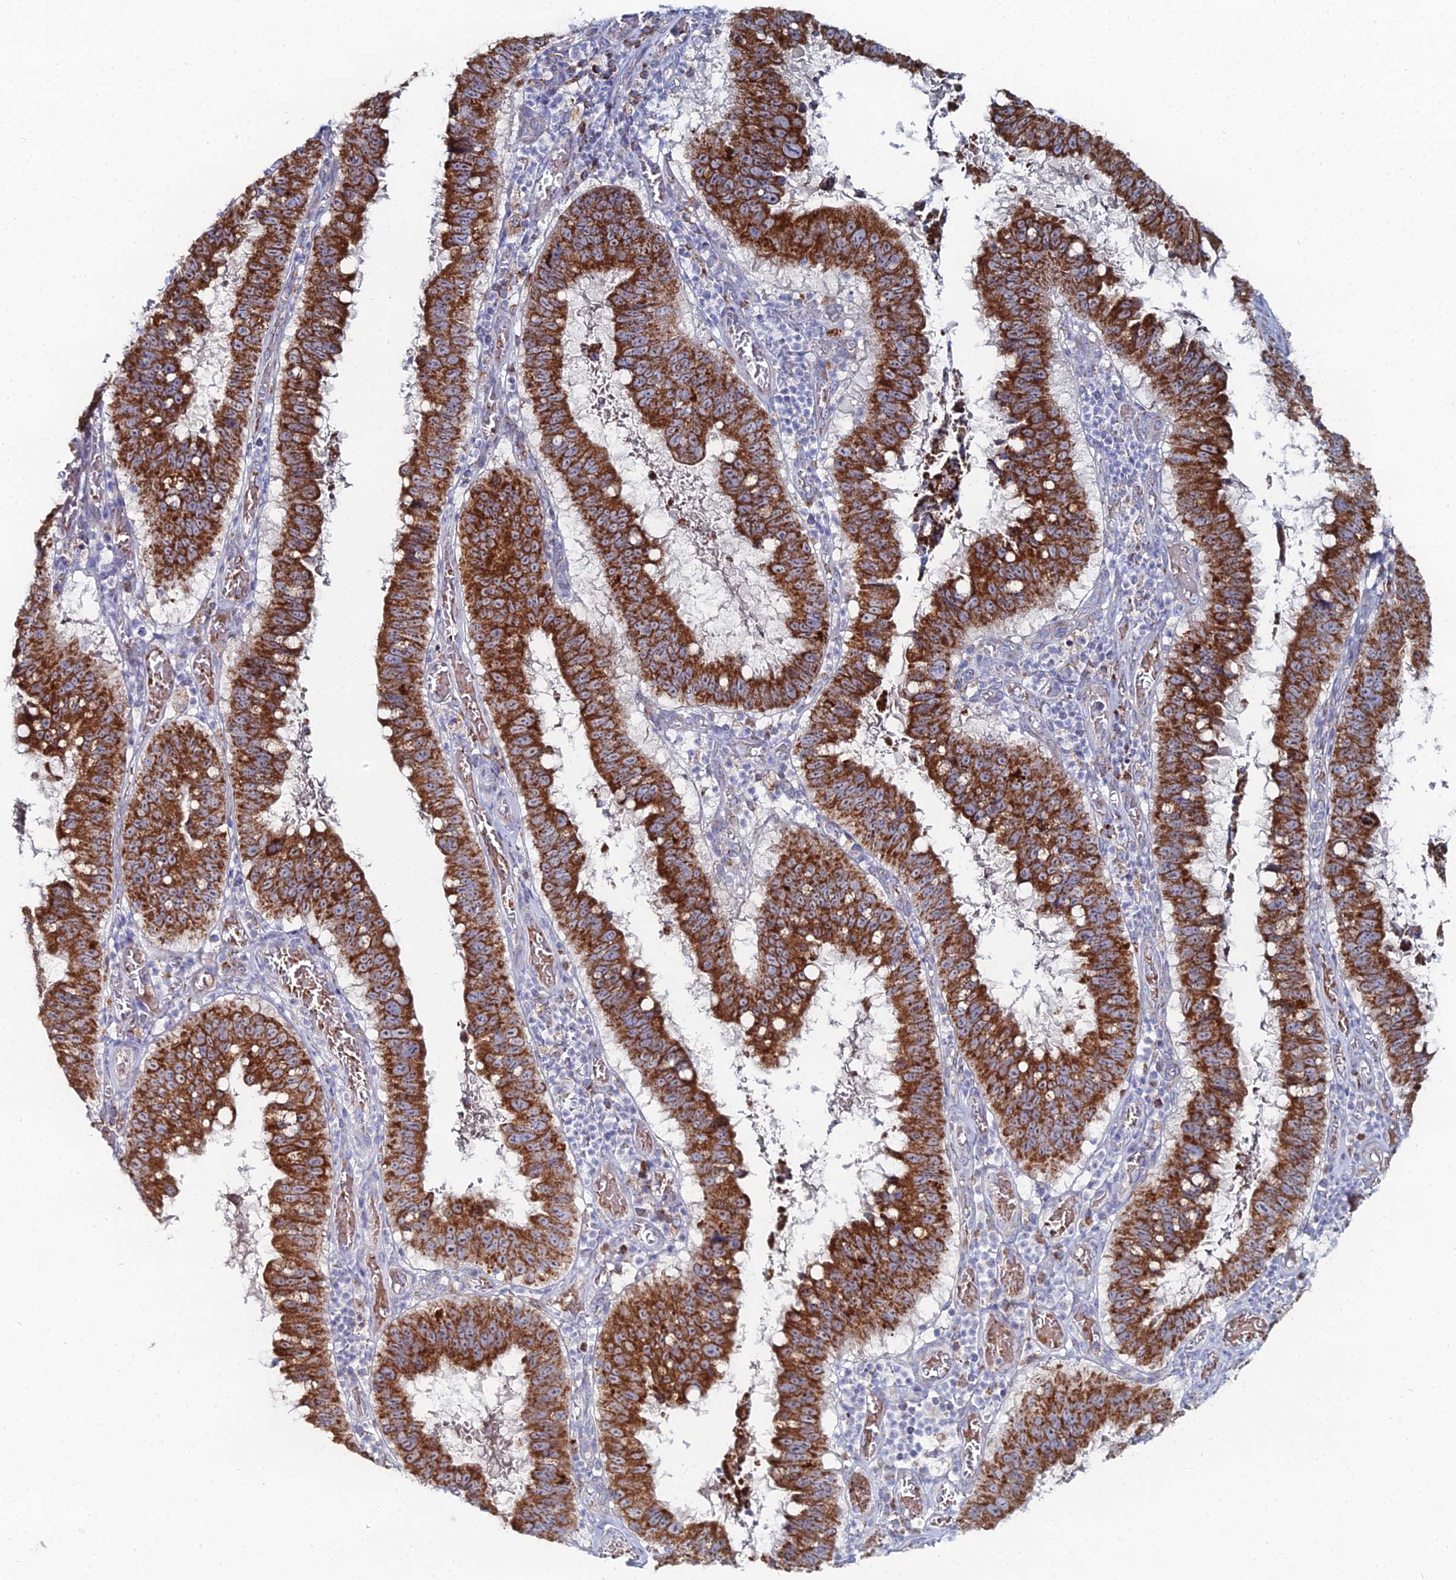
{"staining": {"intensity": "strong", "quantity": ">75%", "location": "cytoplasmic/membranous"}, "tissue": "stomach cancer", "cell_type": "Tumor cells", "image_type": "cancer", "snomed": [{"axis": "morphology", "description": "Adenocarcinoma, NOS"}, {"axis": "topography", "description": "Stomach"}], "caption": "Stomach adenocarcinoma stained with DAB (3,3'-diaminobenzidine) immunohistochemistry (IHC) reveals high levels of strong cytoplasmic/membranous staining in about >75% of tumor cells.", "gene": "MPC1", "patient": {"sex": "male", "age": 59}}